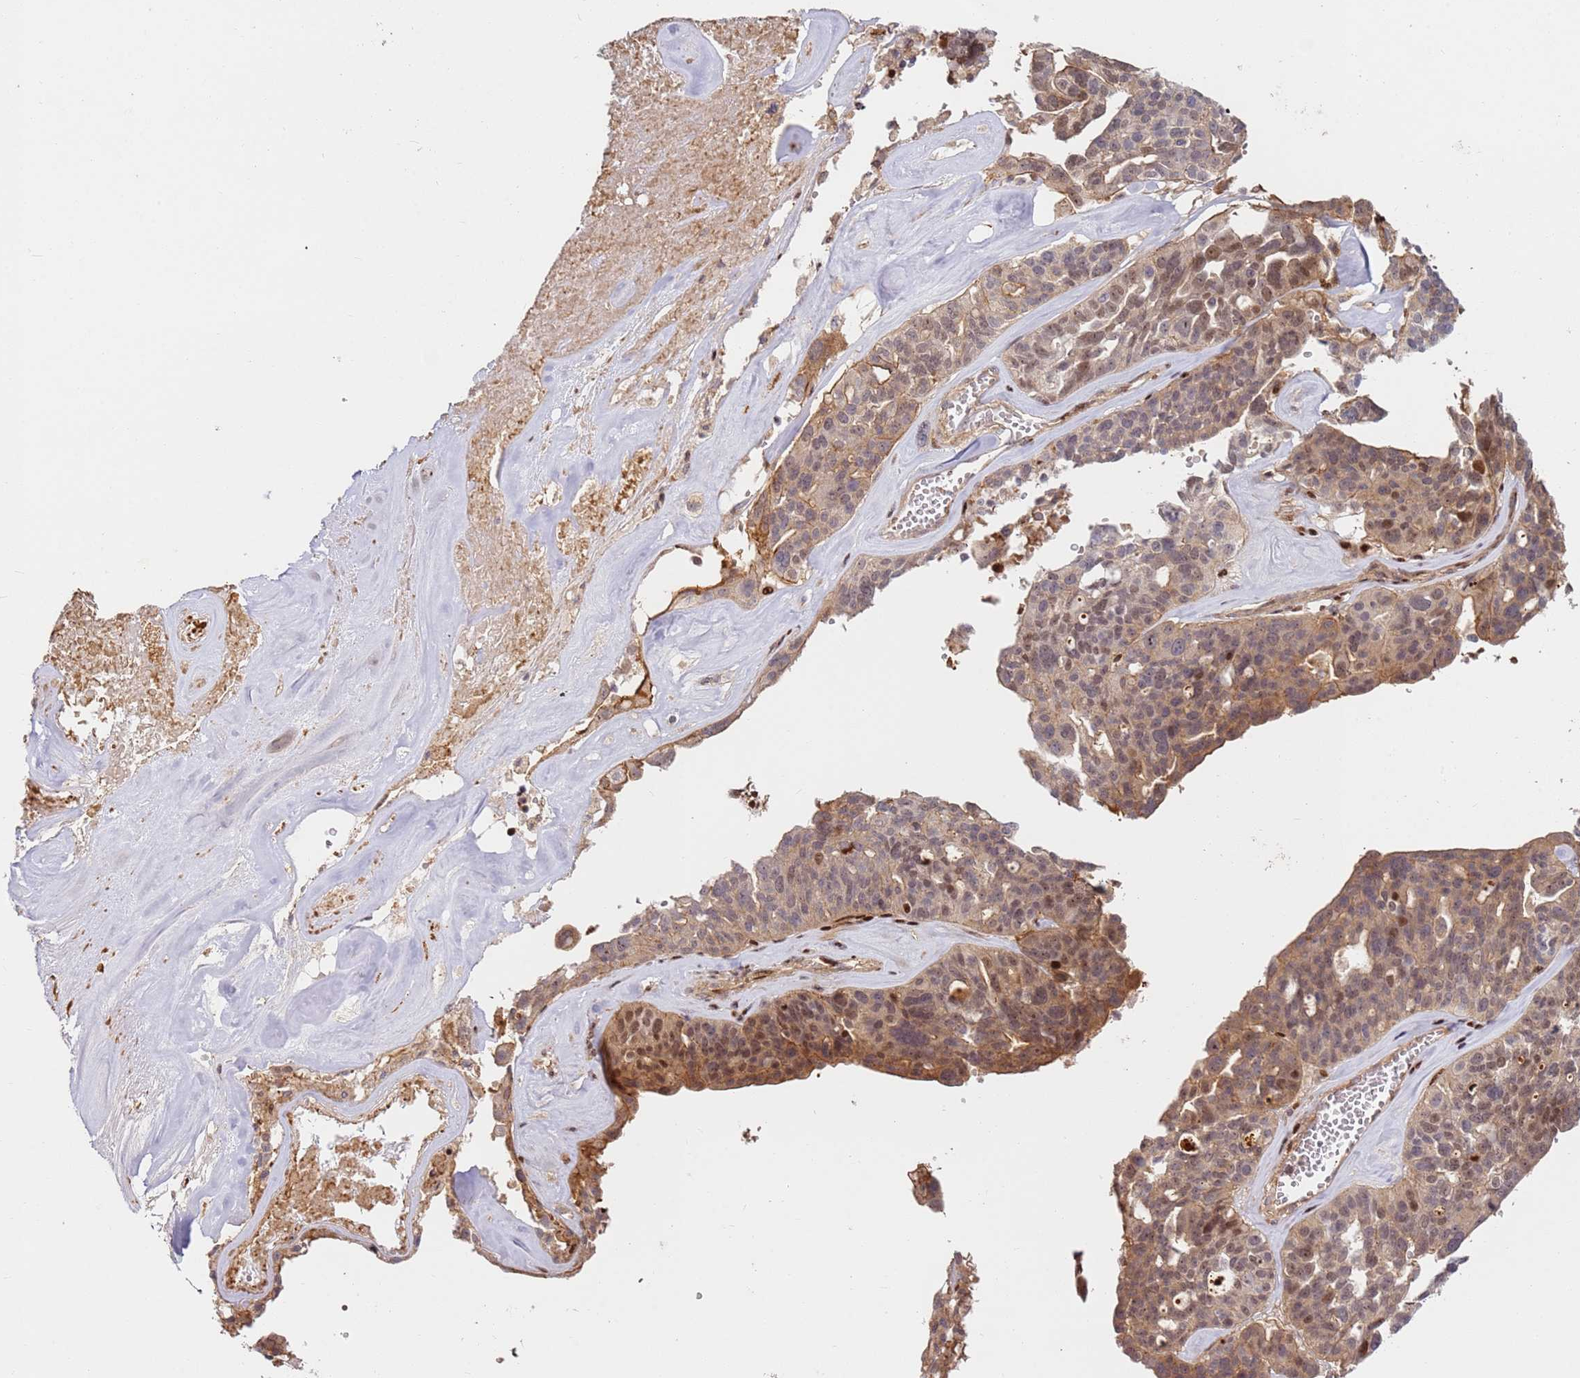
{"staining": {"intensity": "moderate", "quantity": "25%-75%", "location": "cytoplasmic/membranous,nuclear"}, "tissue": "ovarian cancer", "cell_type": "Tumor cells", "image_type": "cancer", "snomed": [{"axis": "morphology", "description": "Cystadenocarcinoma, serous, NOS"}, {"axis": "topography", "description": "Ovary"}], "caption": "IHC micrograph of human ovarian serous cystadenocarcinoma stained for a protein (brown), which exhibits medium levels of moderate cytoplasmic/membranous and nuclear staining in about 25%-75% of tumor cells.", "gene": "TMEM233", "patient": {"sex": "female", "age": 59}}